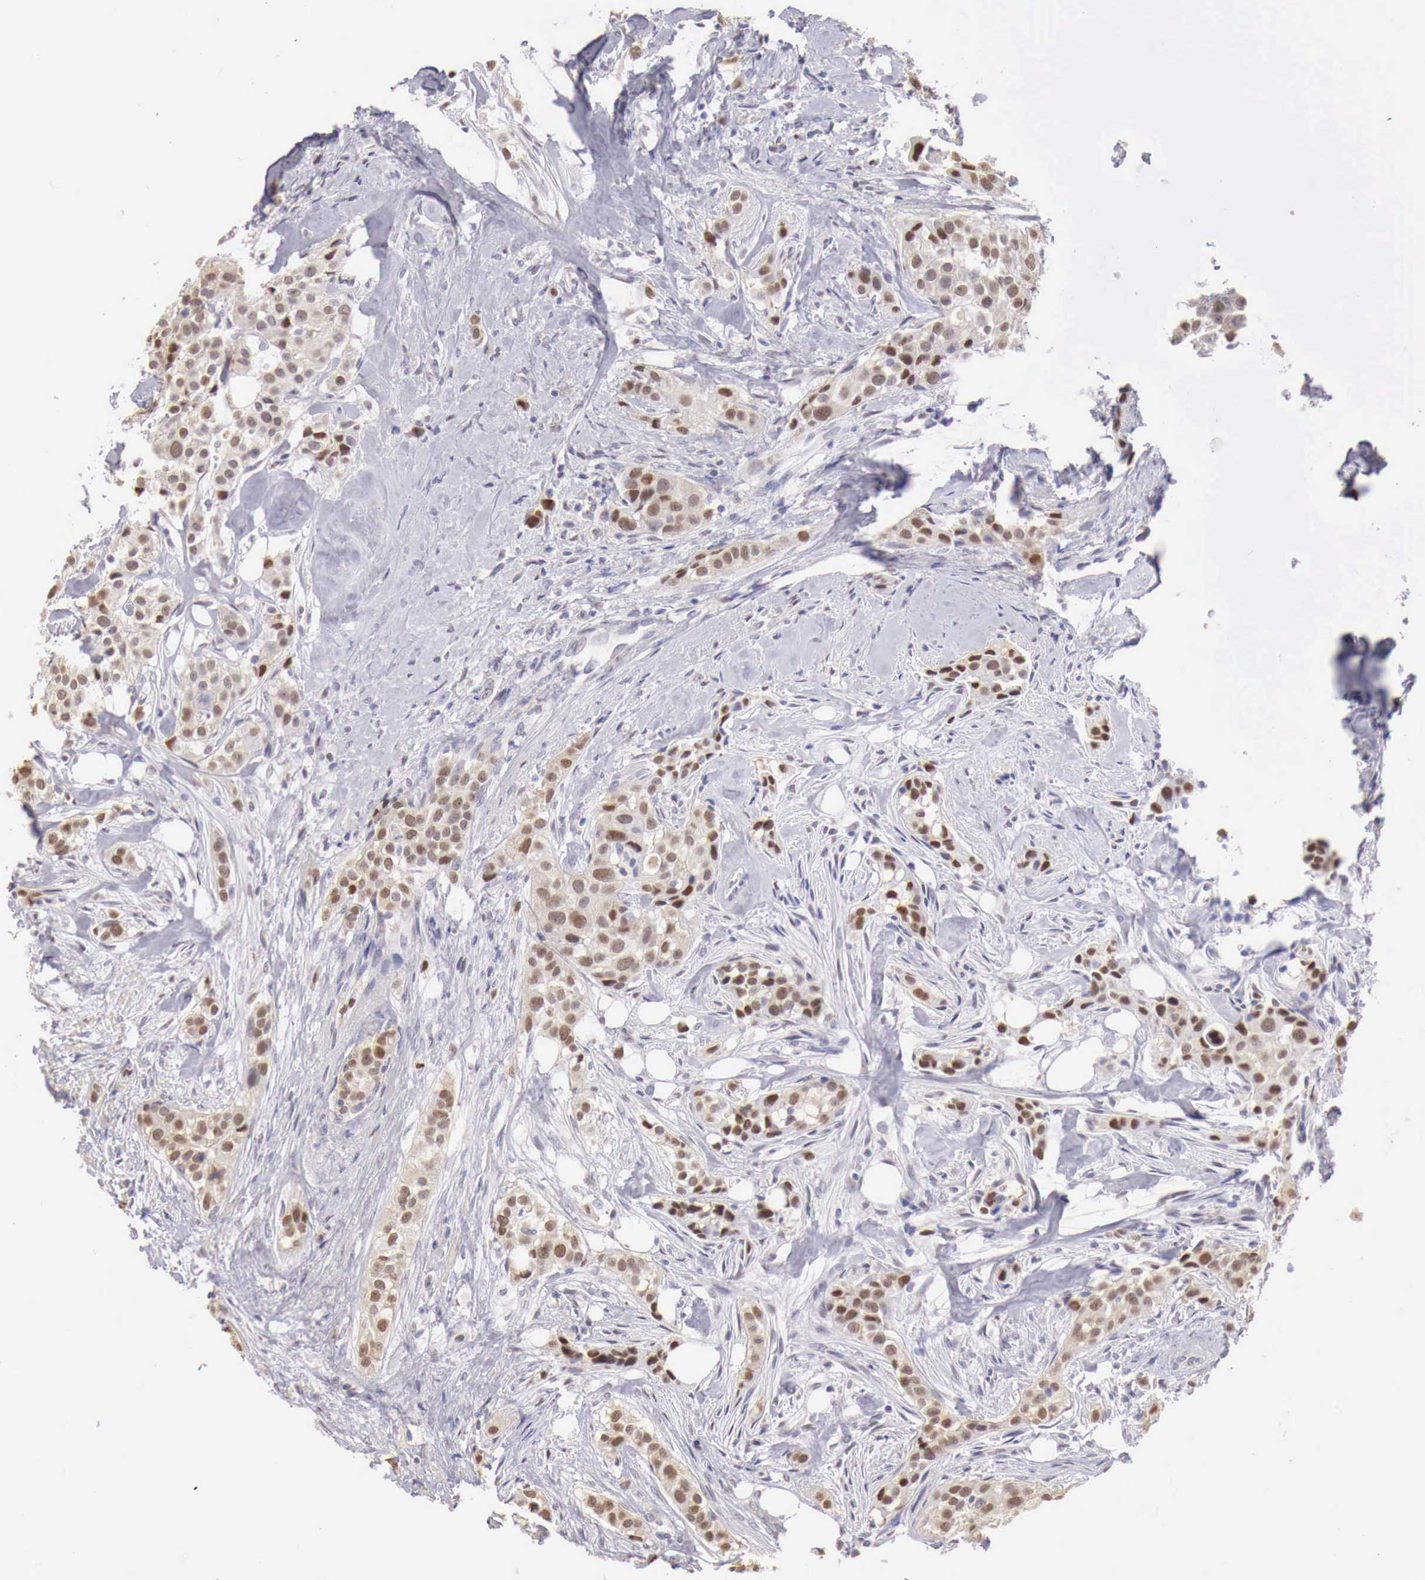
{"staining": {"intensity": "moderate", "quantity": "25%-75%", "location": "cytoplasmic/membranous,nuclear"}, "tissue": "breast cancer", "cell_type": "Tumor cells", "image_type": "cancer", "snomed": [{"axis": "morphology", "description": "Duct carcinoma"}, {"axis": "topography", "description": "Breast"}], "caption": "The image shows a brown stain indicating the presence of a protein in the cytoplasmic/membranous and nuclear of tumor cells in breast cancer (invasive ductal carcinoma).", "gene": "UBA1", "patient": {"sex": "female", "age": 45}}